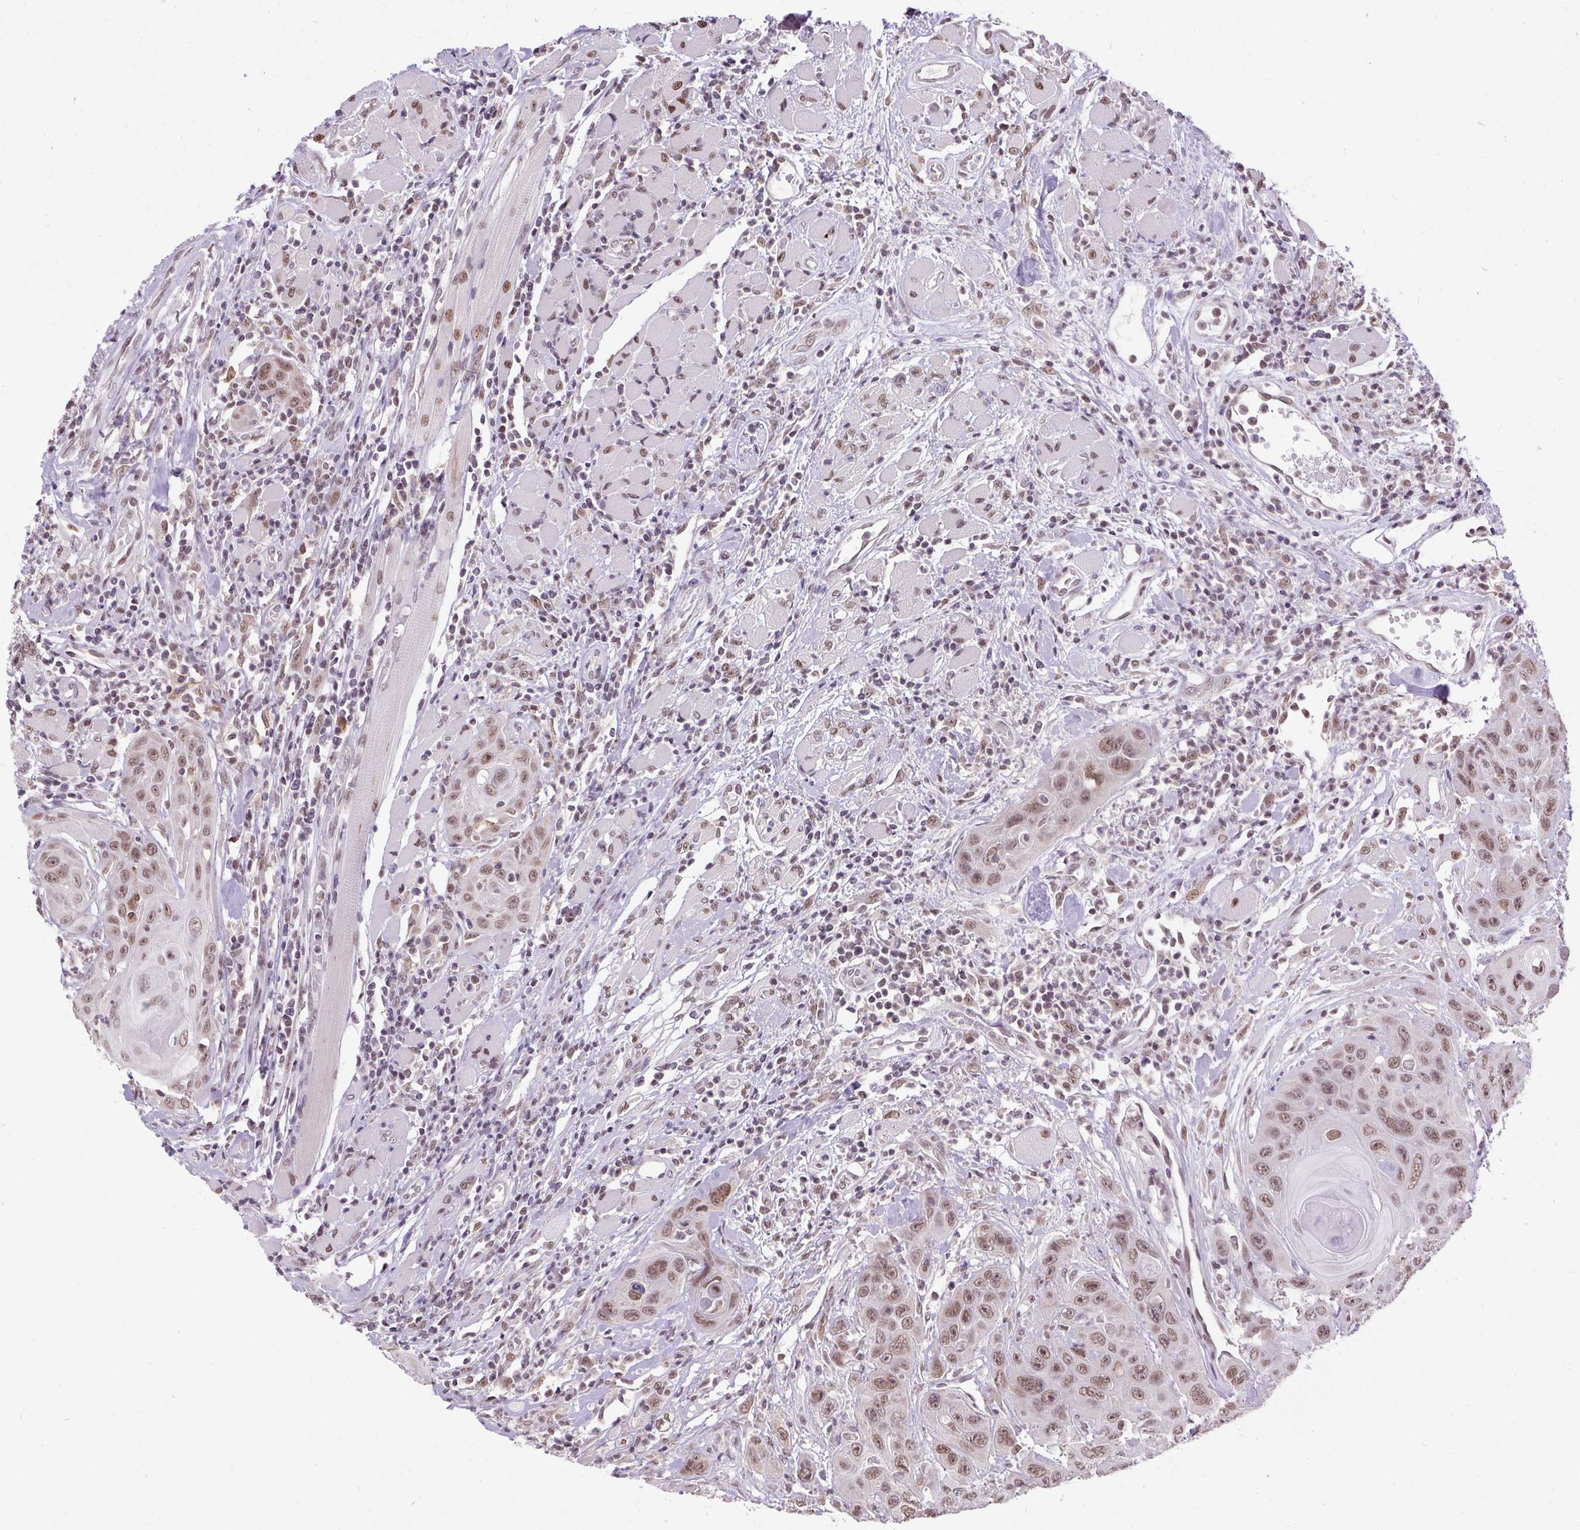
{"staining": {"intensity": "moderate", "quantity": ">75%", "location": "nuclear"}, "tissue": "head and neck cancer", "cell_type": "Tumor cells", "image_type": "cancer", "snomed": [{"axis": "morphology", "description": "Squamous cell carcinoma, NOS"}, {"axis": "topography", "description": "Head-Neck"}], "caption": "This is a histology image of IHC staining of head and neck squamous cell carcinoma, which shows moderate expression in the nuclear of tumor cells.", "gene": "ZNF672", "patient": {"sex": "female", "age": 59}}